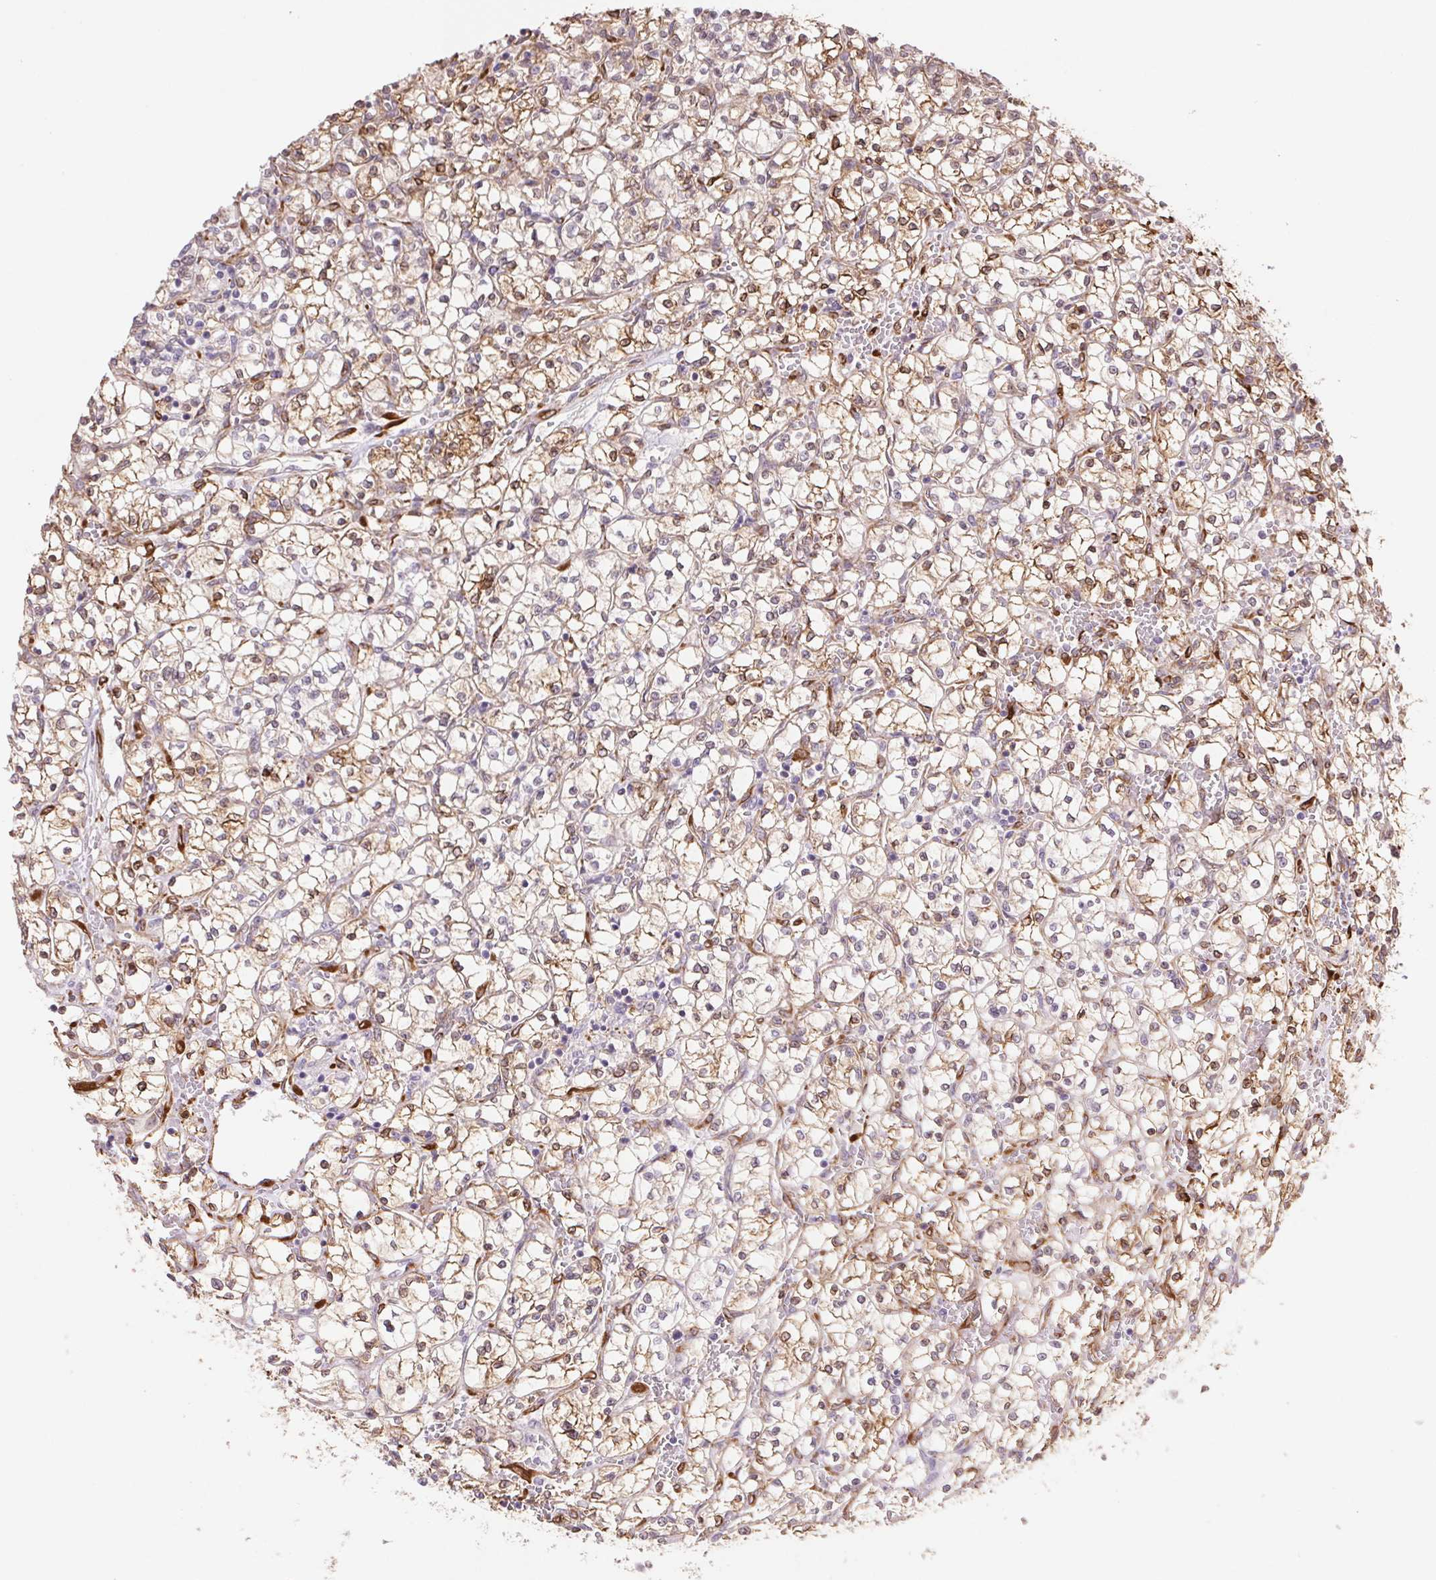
{"staining": {"intensity": "weak", "quantity": ">75%", "location": "cytoplasmic/membranous"}, "tissue": "renal cancer", "cell_type": "Tumor cells", "image_type": "cancer", "snomed": [{"axis": "morphology", "description": "Adenocarcinoma, NOS"}, {"axis": "topography", "description": "Kidney"}], "caption": "Renal cancer was stained to show a protein in brown. There is low levels of weak cytoplasmic/membranous positivity in about >75% of tumor cells.", "gene": "FKBP10", "patient": {"sex": "female", "age": 64}}